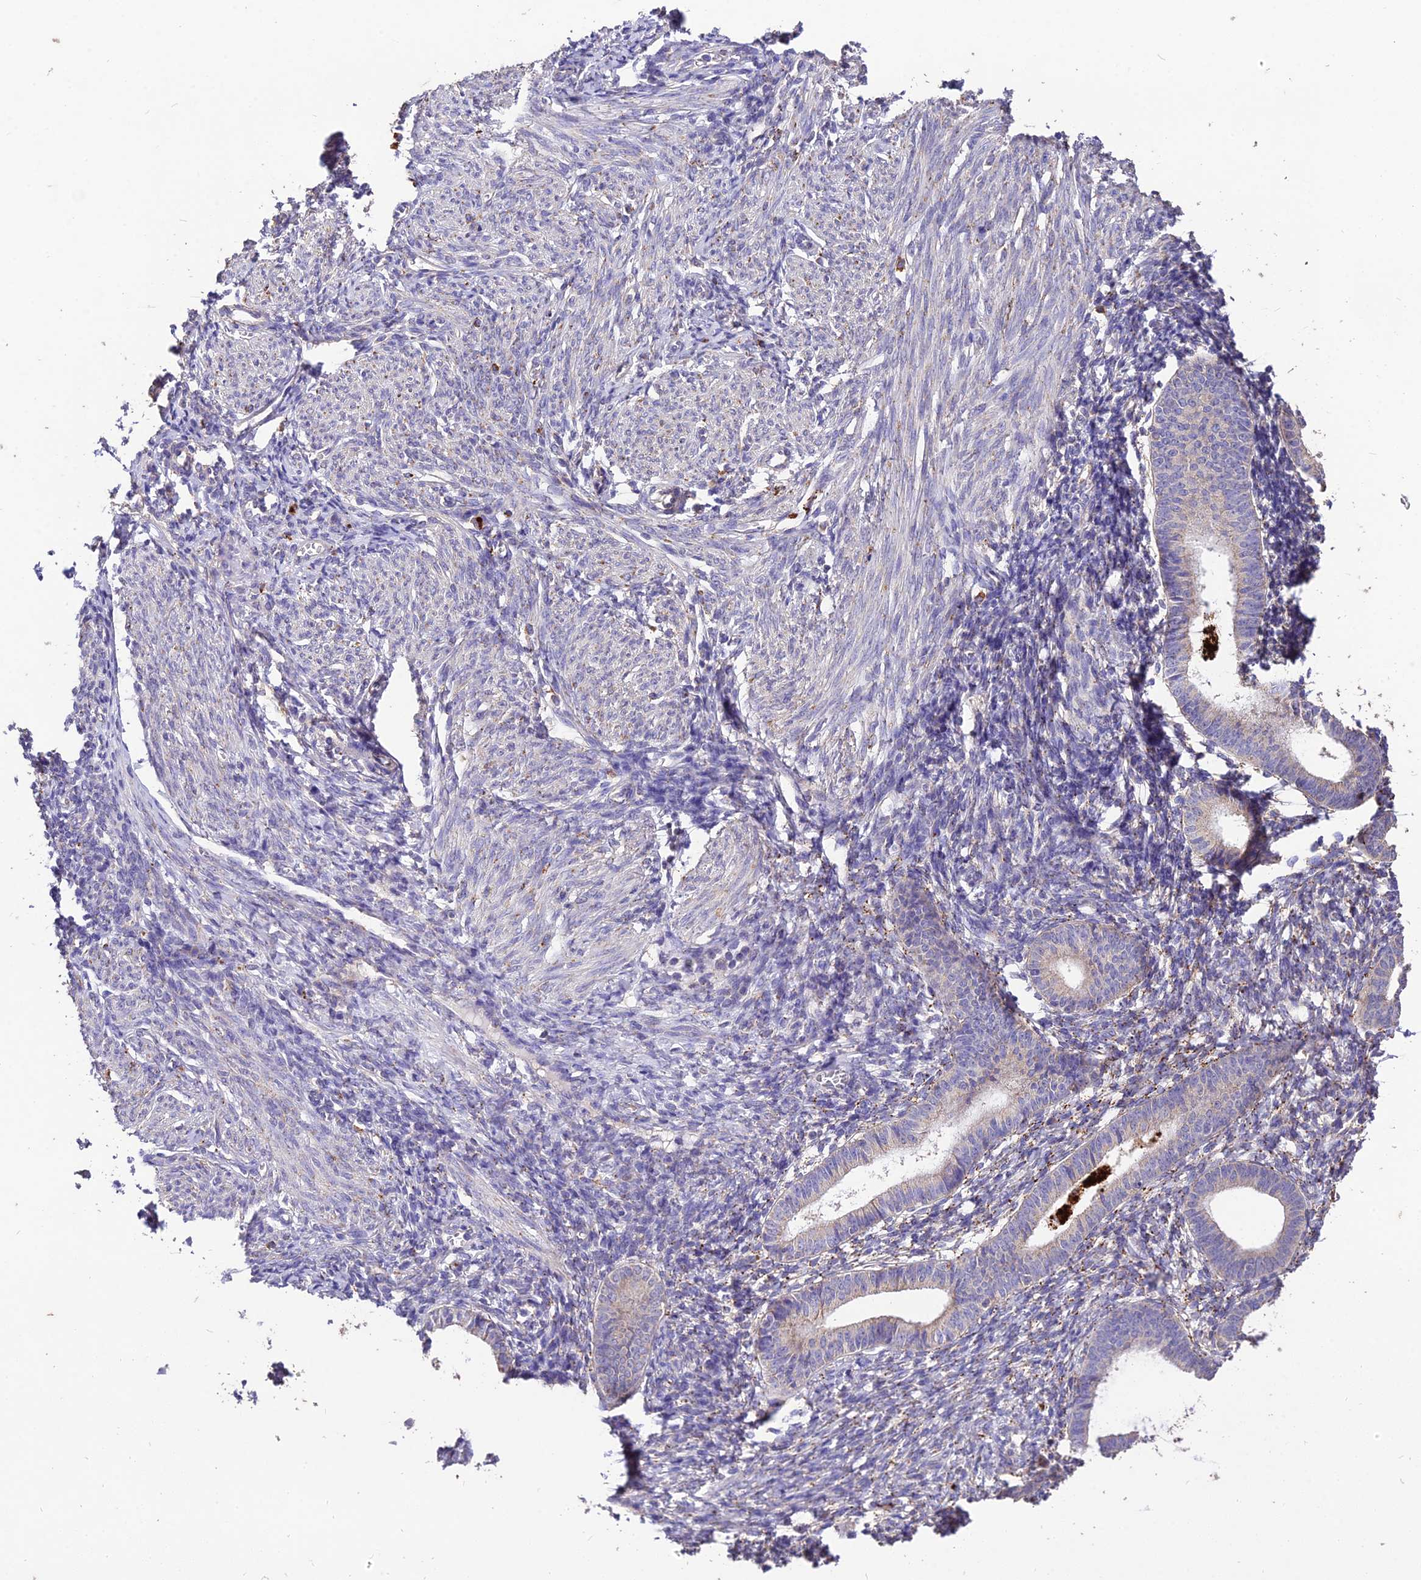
{"staining": {"intensity": "weak", "quantity": "25%-75%", "location": "cytoplasmic/membranous"}, "tissue": "endometrium", "cell_type": "Cells in endometrial stroma", "image_type": "normal", "snomed": [{"axis": "morphology", "description": "Normal tissue, NOS"}, {"axis": "morphology", "description": "Adenocarcinoma, NOS"}, {"axis": "topography", "description": "Endometrium"}], "caption": "A brown stain labels weak cytoplasmic/membranous expression of a protein in cells in endometrial stroma of normal human endometrium. (DAB IHC, brown staining for protein, blue staining for nuclei).", "gene": "SDHD", "patient": {"sex": "female", "age": 57}}